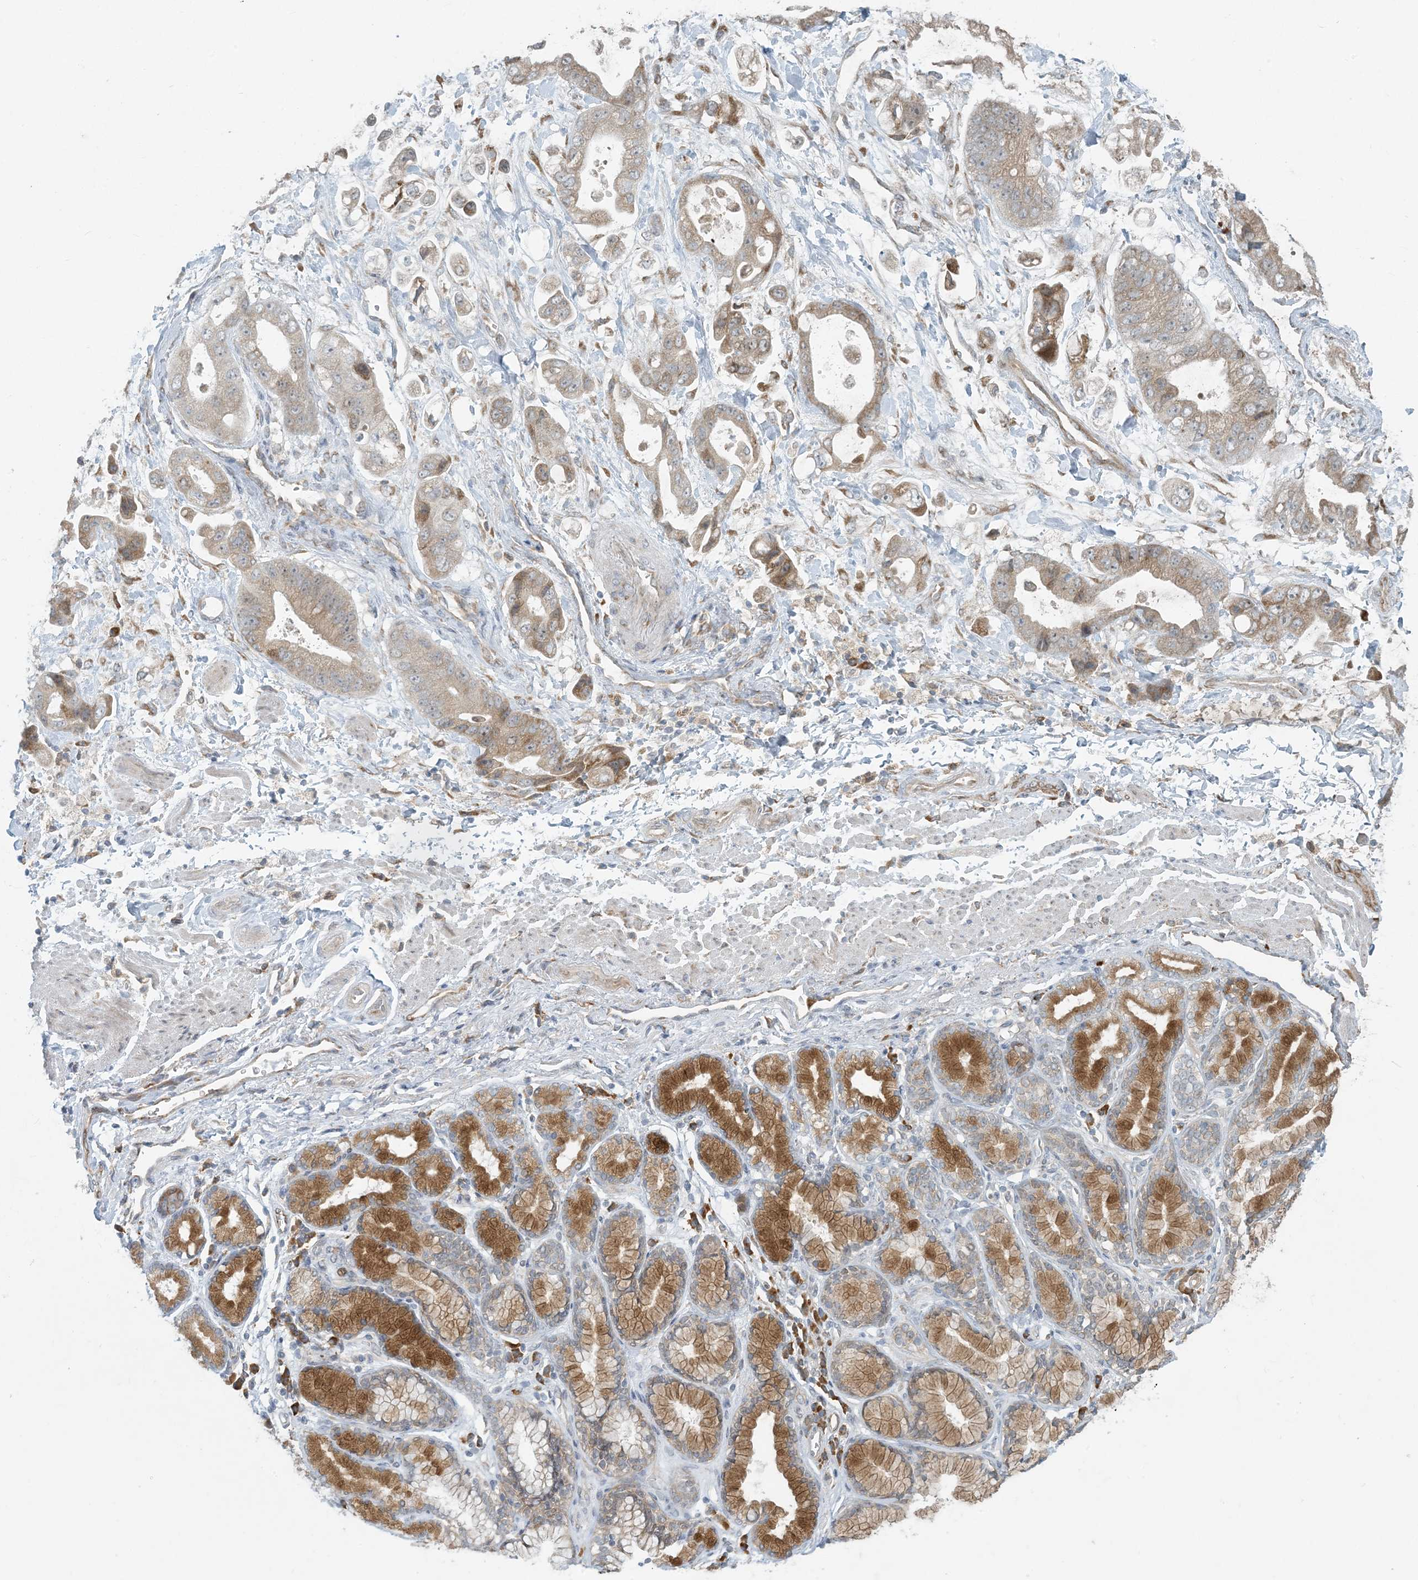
{"staining": {"intensity": "moderate", "quantity": ">75%", "location": "cytoplasmic/membranous"}, "tissue": "stomach cancer", "cell_type": "Tumor cells", "image_type": "cancer", "snomed": [{"axis": "morphology", "description": "Adenocarcinoma, NOS"}, {"axis": "topography", "description": "Stomach"}], "caption": "IHC micrograph of neoplastic tissue: human adenocarcinoma (stomach) stained using immunohistochemistry (IHC) exhibits medium levels of moderate protein expression localized specifically in the cytoplasmic/membranous of tumor cells, appearing as a cytoplasmic/membranous brown color.", "gene": "HACL1", "patient": {"sex": "male", "age": 62}}